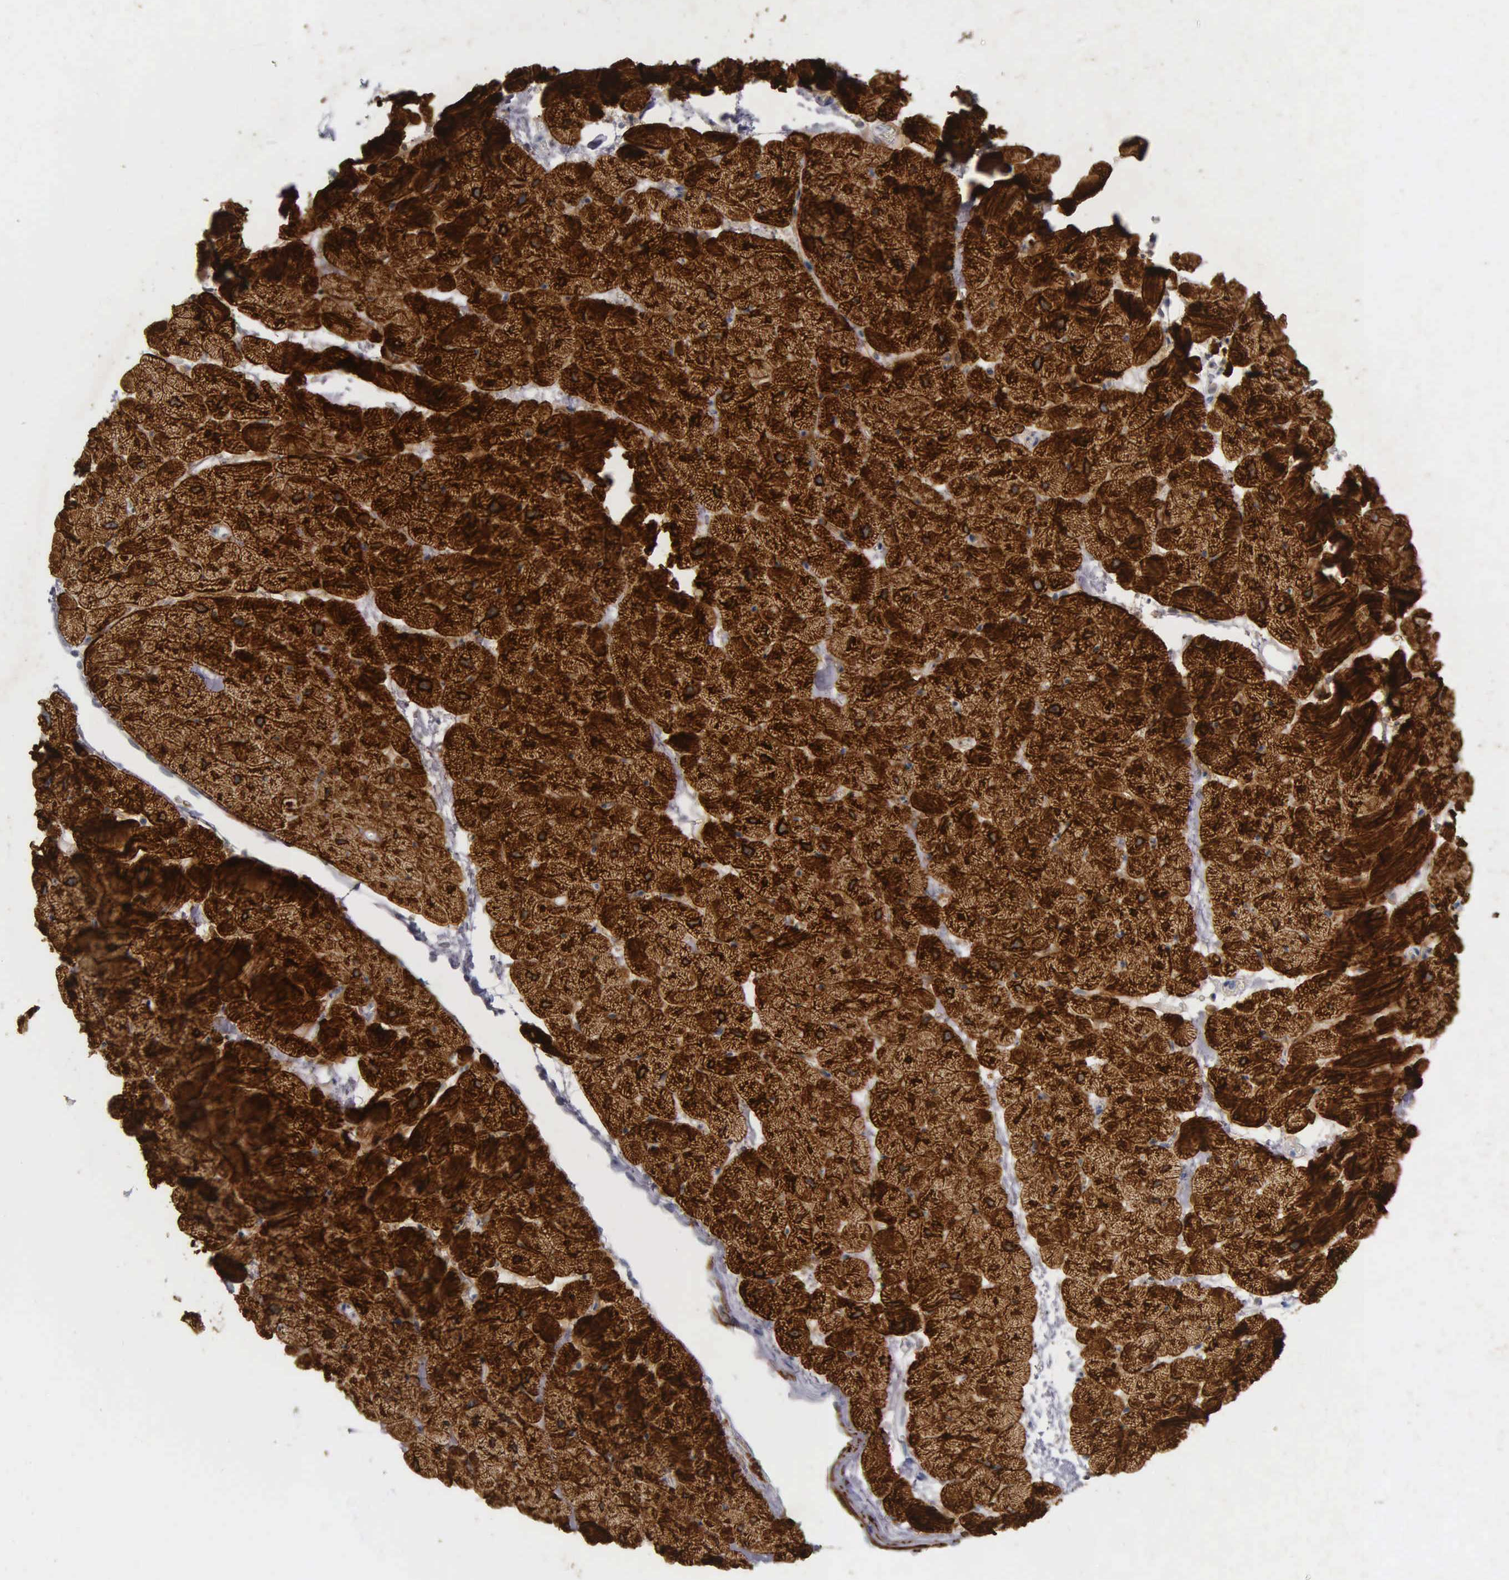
{"staining": {"intensity": "strong", "quantity": ">75%", "location": "cytoplasmic/membranous"}, "tissue": "heart muscle", "cell_type": "Cardiomyocytes", "image_type": "normal", "snomed": [{"axis": "morphology", "description": "Normal tissue, NOS"}, {"axis": "topography", "description": "Heart"}], "caption": "Immunohistochemistry (IHC) of benign human heart muscle displays high levels of strong cytoplasmic/membranous expression in approximately >75% of cardiomyocytes.", "gene": "DES", "patient": {"sex": "male", "age": 45}}